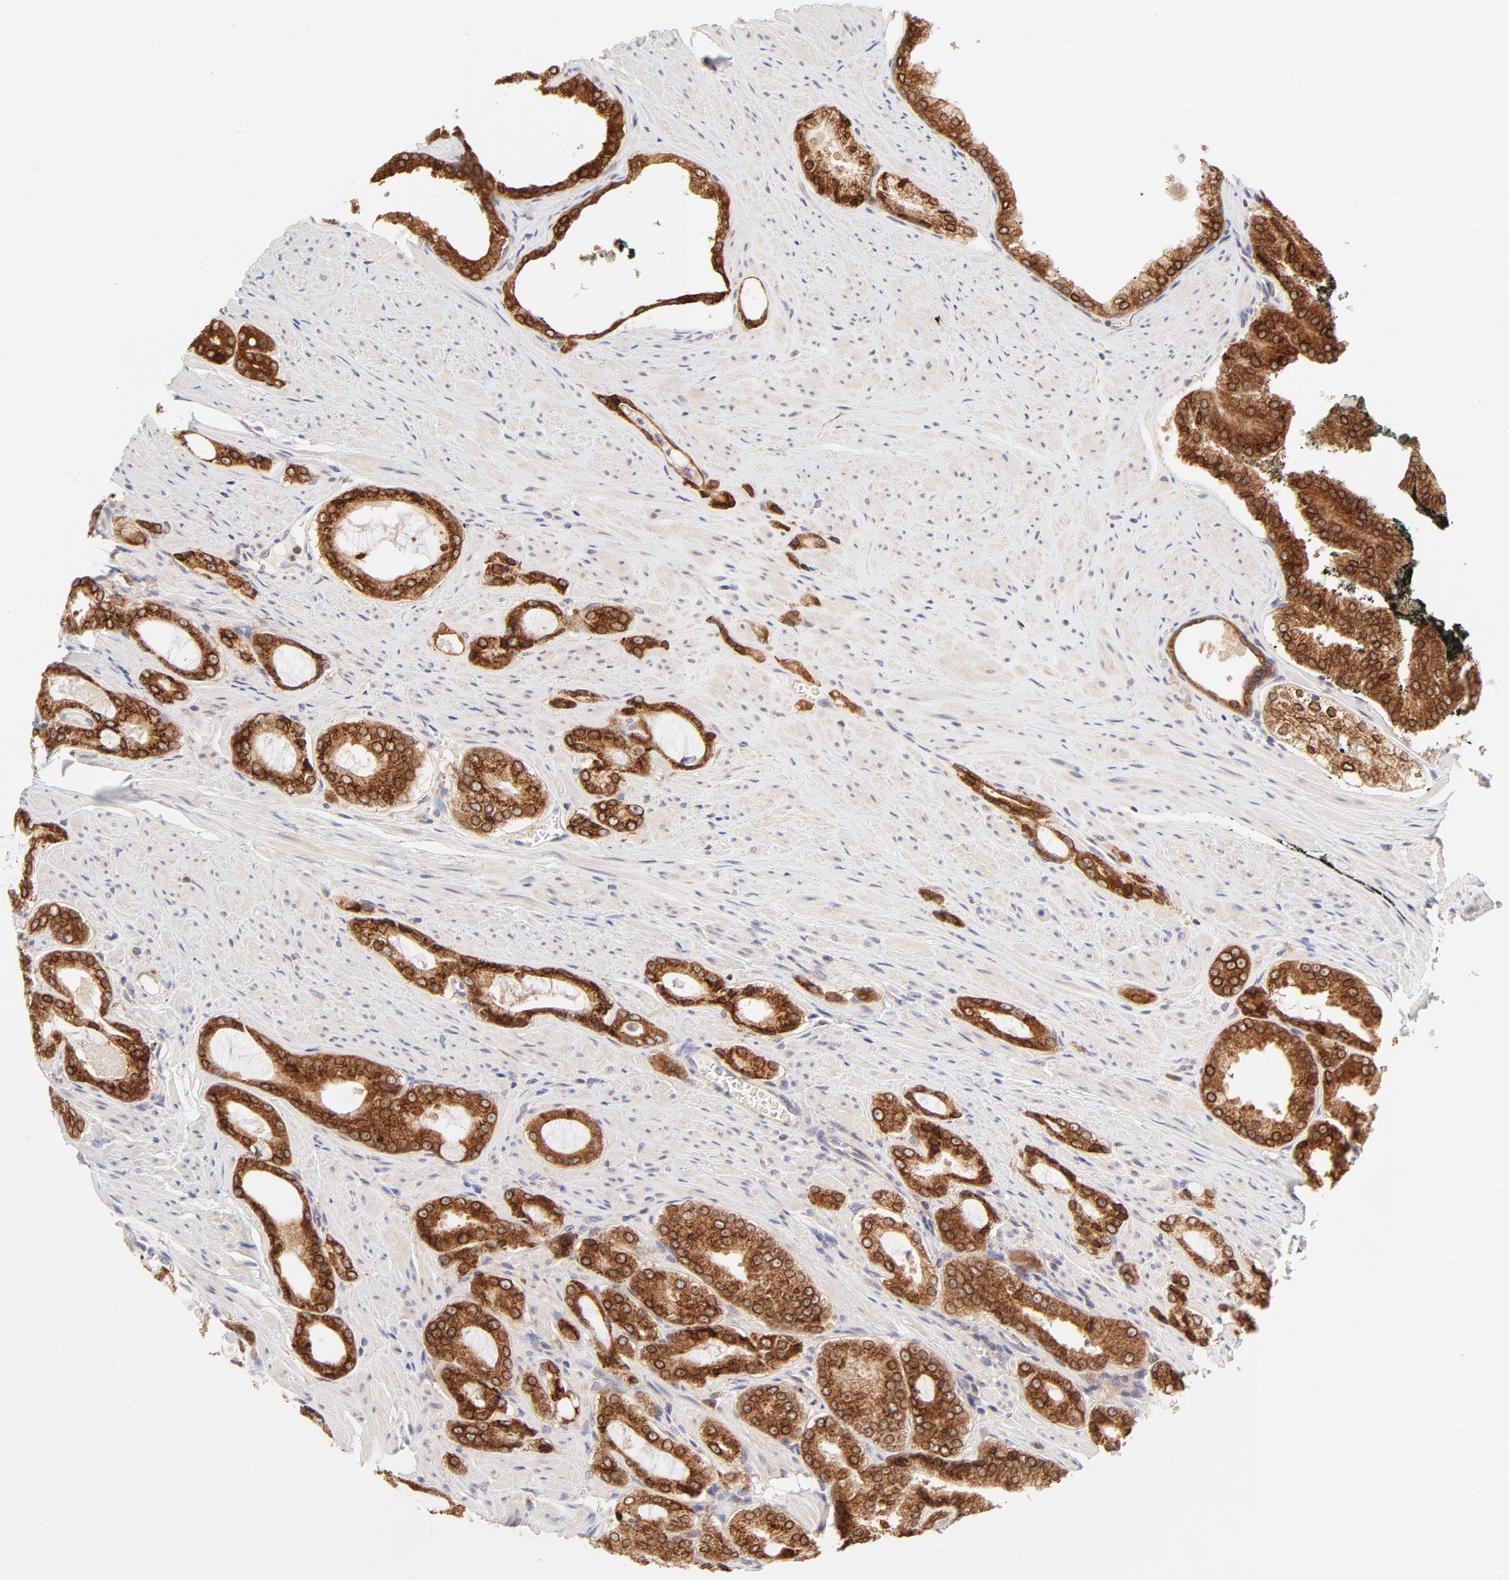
{"staining": {"intensity": "strong", "quantity": ">75%", "location": "cytoplasmic/membranous"}, "tissue": "prostate cancer", "cell_type": "Tumor cells", "image_type": "cancer", "snomed": [{"axis": "morphology", "description": "Adenocarcinoma, Medium grade"}, {"axis": "topography", "description": "Prostate"}], "caption": "Protein expression analysis of human prostate adenocarcinoma (medium-grade) reveals strong cytoplasmic/membranous staining in about >75% of tumor cells. (Brightfield microscopy of DAB IHC at high magnification).", "gene": "RPS6KA1", "patient": {"sex": "male", "age": 60}}